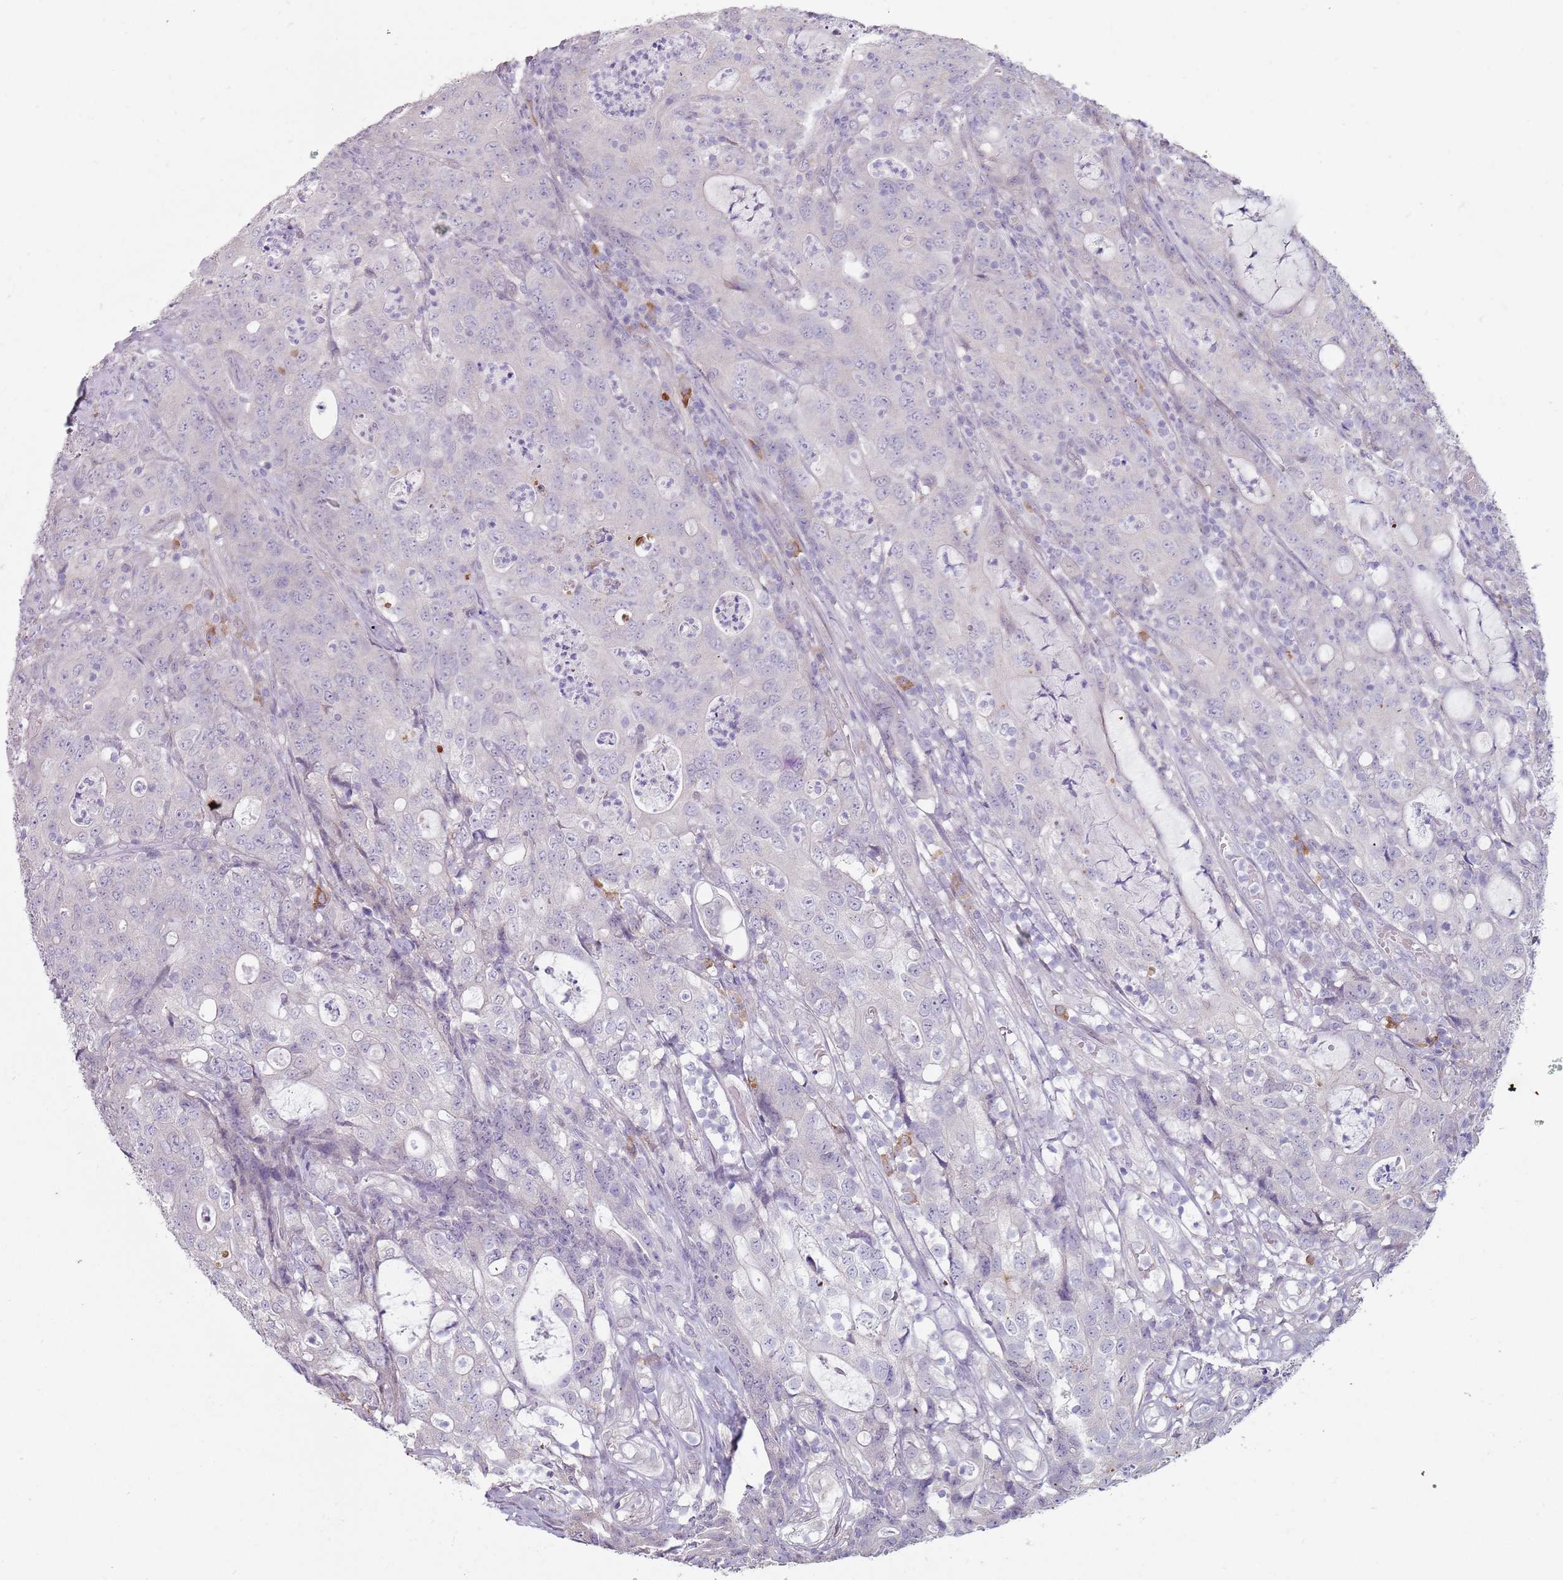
{"staining": {"intensity": "negative", "quantity": "none", "location": "none"}, "tissue": "colorectal cancer", "cell_type": "Tumor cells", "image_type": "cancer", "snomed": [{"axis": "morphology", "description": "Adenocarcinoma, NOS"}, {"axis": "topography", "description": "Colon"}], "caption": "Colorectal cancer (adenocarcinoma) was stained to show a protein in brown. There is no significant positivity in tumor cells. (DAB (3,3'-diaminobenzidine) immunohistochemistry visualized using brightfield microscopy, high magnification).", "gene": "DXO", "patient": {"sex": "male", "age": 83}}